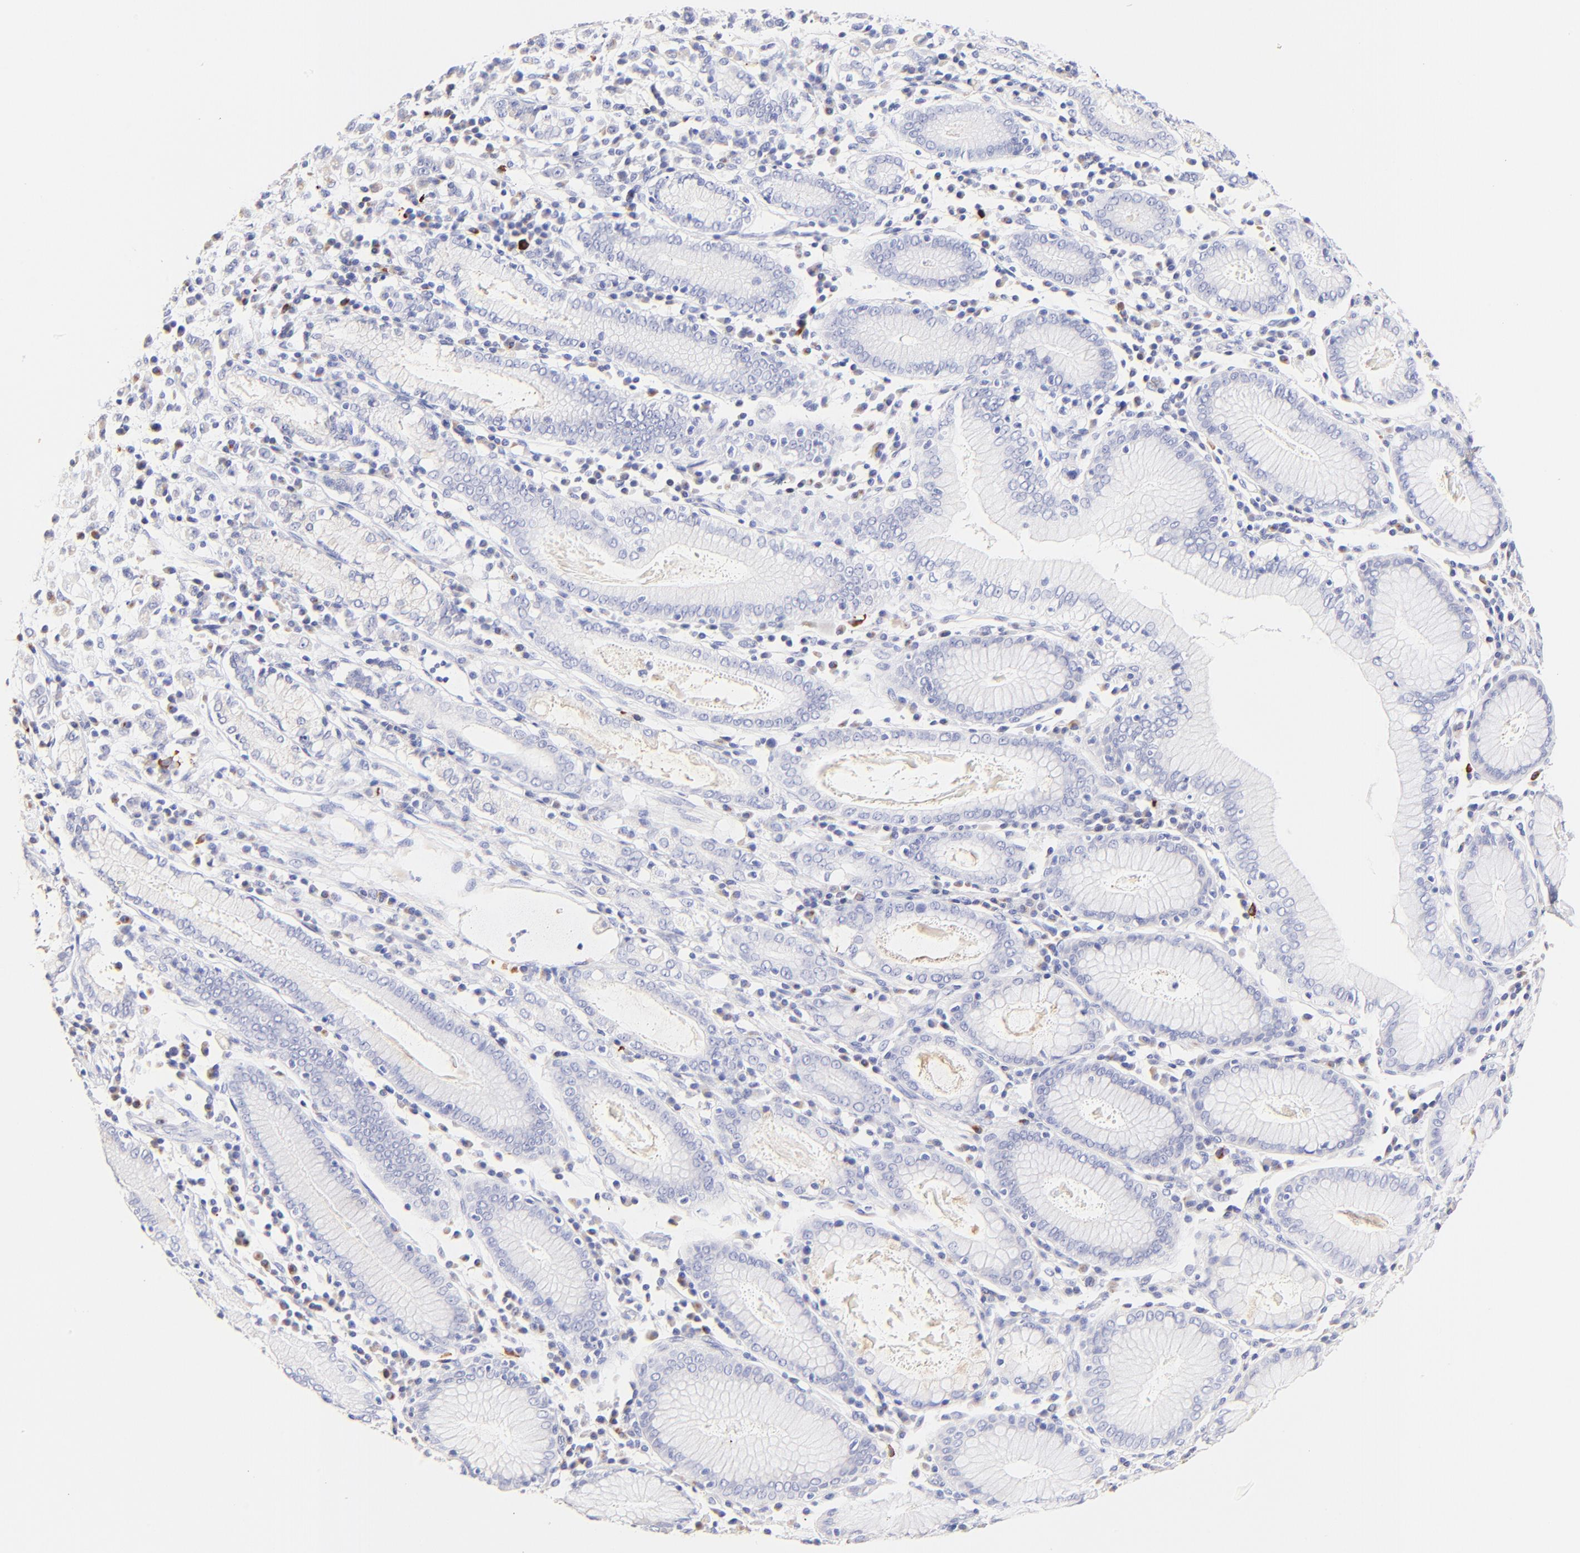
{"staining": {"intensity": "negative", "quantity": "none", "location": "none"}, "tissue": "stomach cancer", "cell_type": "Tumor cells", "image_type": "cancer", "snomed": [{"axis": "morphology", "description": "Adenocarcinoma, NOS"}, {"axis": "topography", "description": "Stomach, lower"}], "caption": "Human adenocarcinoma (stomach) stained for a protein using IHC demonstrates no staining in tumor cells.", "gene": "ASB9", "patient": {"sex": "male", "age": 88}}